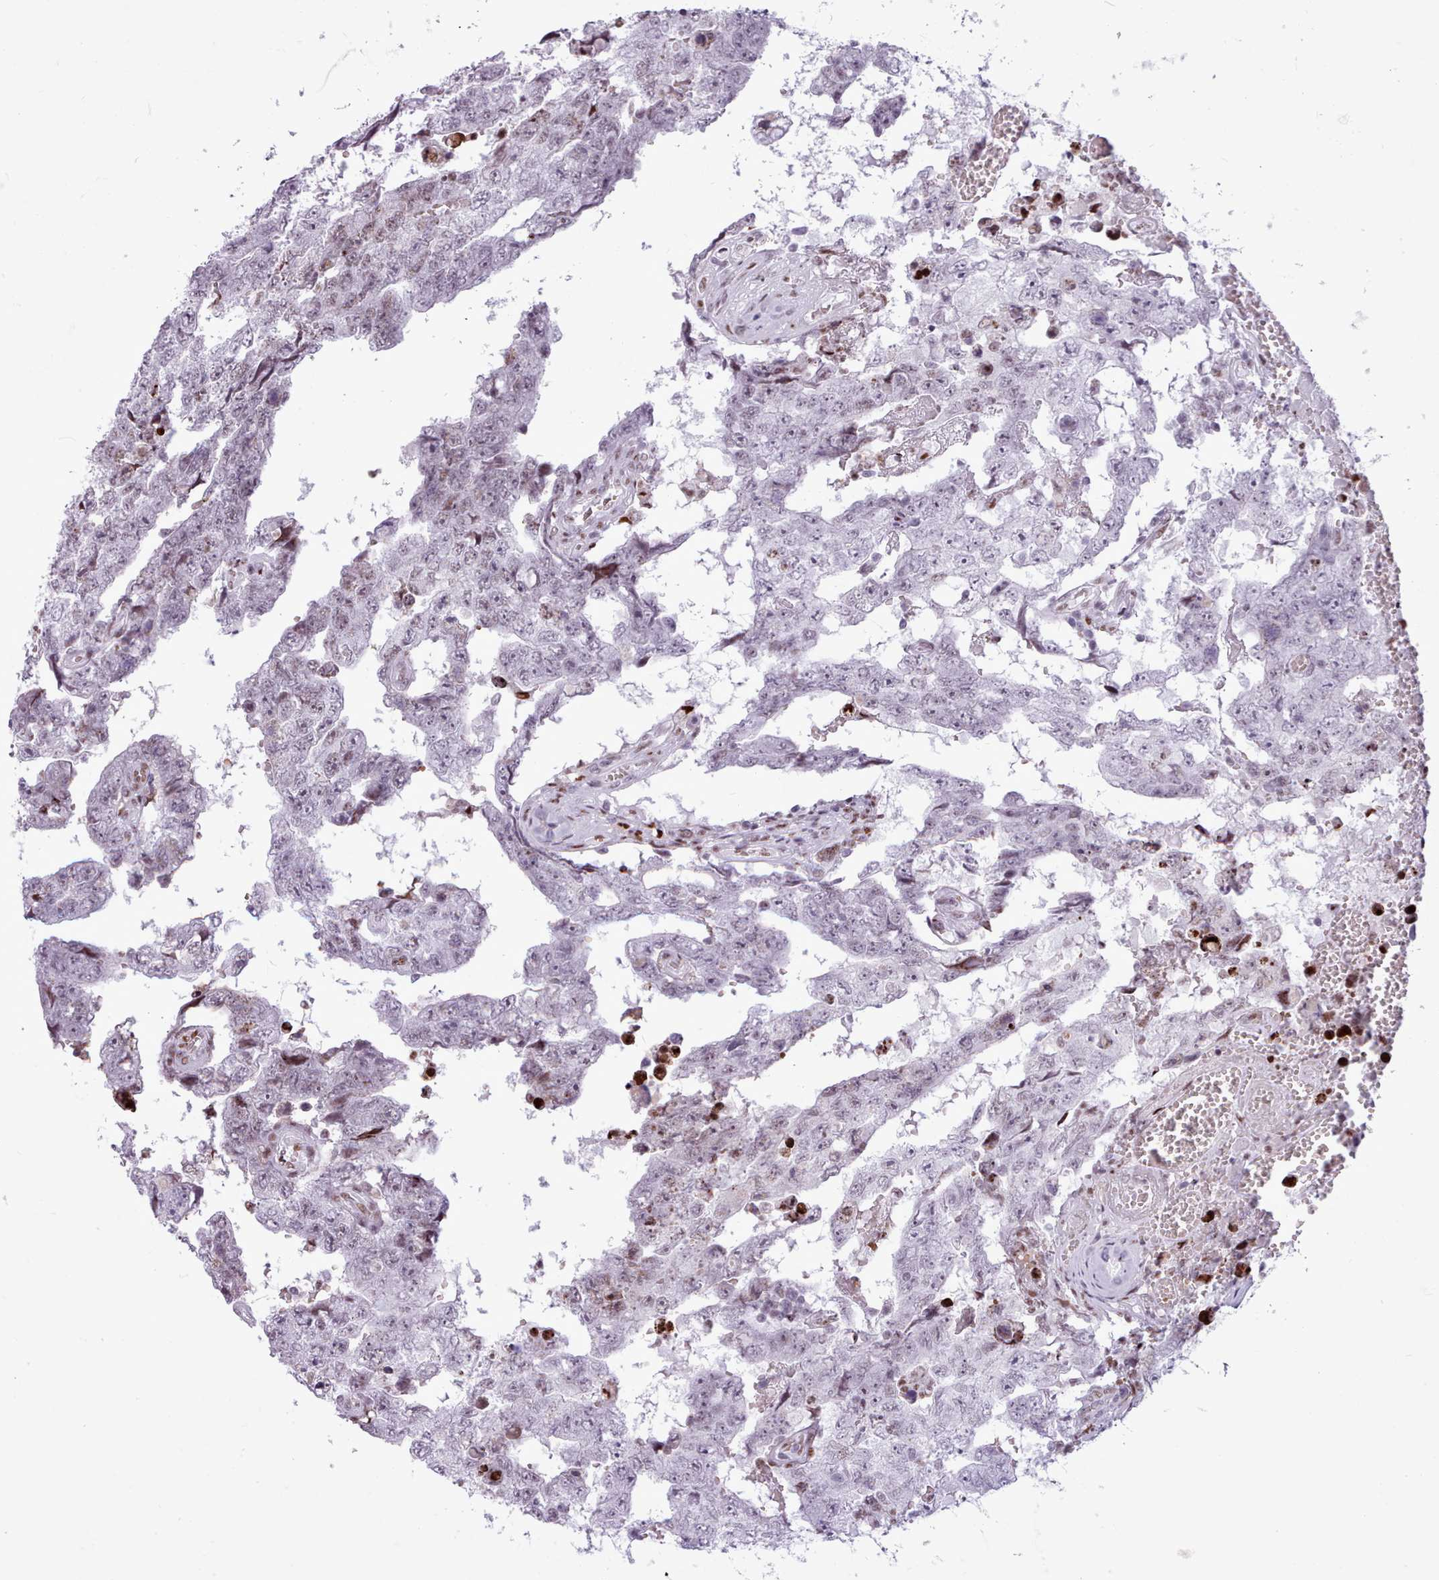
{"staining": {"intensity": "negative", "quantity": "none", "location": "none"}, "tissue": "testis cancer", "cell_type": "Tumor cells", "image_type": "cancer", "snomed": [{"axis": "morphology", "description": "Carcinoma, Embryonal, NOS"}, {"axis": "topography", "description": "Testis"}], "caption": "Immunohistochemical staining of testis cancer (embryonal carcinoma) exhibits no significant positivity in tumor cells.", "gene": "SRSF4", "patient": {"sex": "male", "age": 25}}